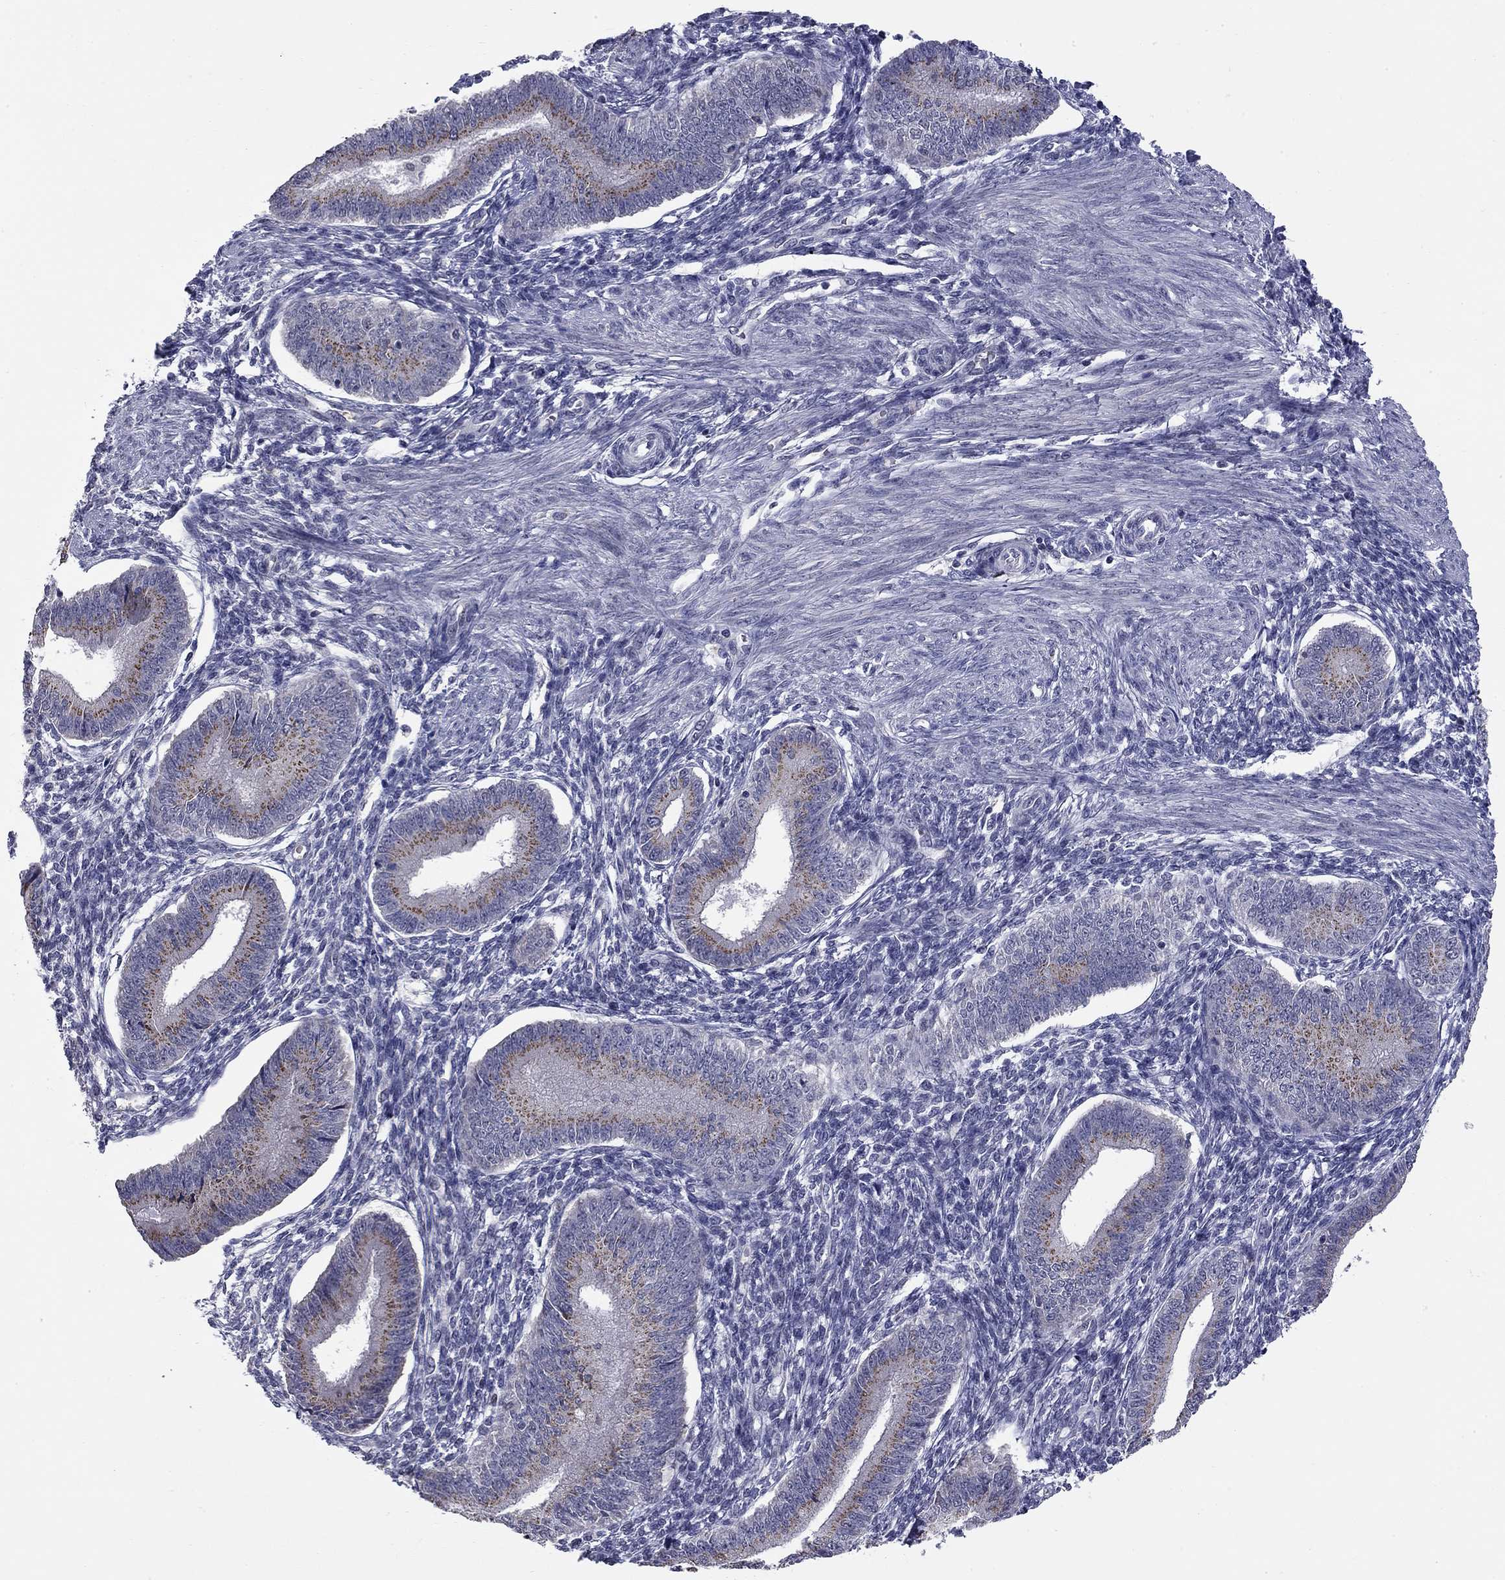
{"staining": {"intensity": "negative", "quantity": "none", "location": "none"}, "tissue": "endometrium", "cell_type": "Cells in endometrial stroma", "image_type": "normal", "snomed": [{"axis": "morphology", "description": "Normal tissue, NOS"}, {"axis": "topography", "description": "Endometrium"}], "caption": "Immunohistochemistry of benign endometrium displays no expression in cells in endometrial stroma. (DAB (3,3'-diaminobenzidine) immunohistochemistry (IHC) with hematoxylin counter stain).", "gene": "HTR4", "patient": {"sex": "female", "age": 39}}